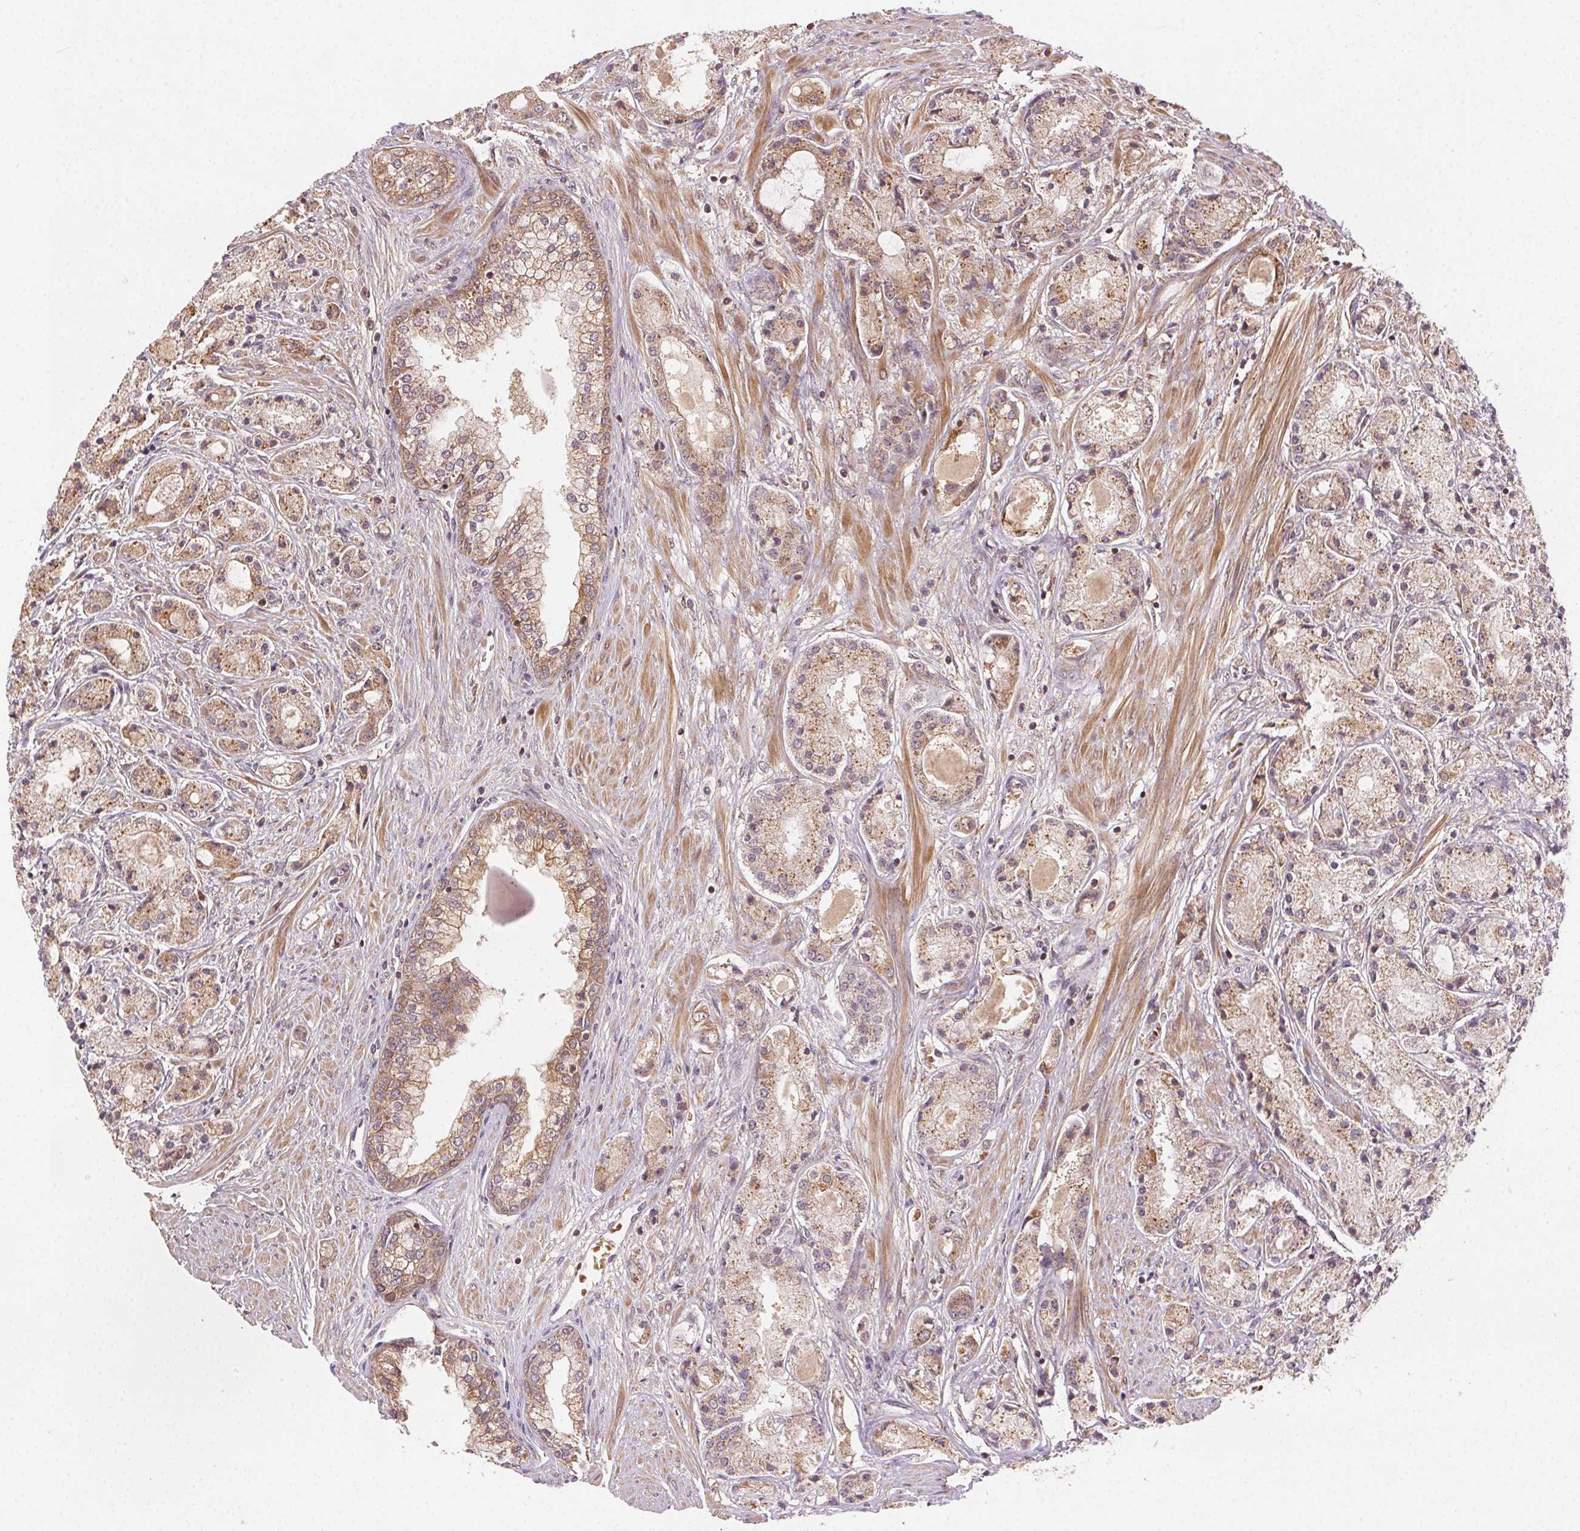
{"staining": {"intensity": "weak", "quantity": ">75%", "location": "cytoplasmic/membranous"}, "tissue": "prostate cancer", "cell_type": "Tumor cells", "image_type": "cancer", "snomed": [{"axis": "morphology", "description": "Adenocarcinoma, High grade"}, {"axis": "topography", "description": "Prostate"}], "caption": "Human prostate adenocarcinoma (high-grade) stained with a brown dye demonstrates weak cytoplasmic/membranous positive positivity in about >75% of tumor cells.", "gene": "KLHL15", "patient": {"sex": "male", "age": 67}}